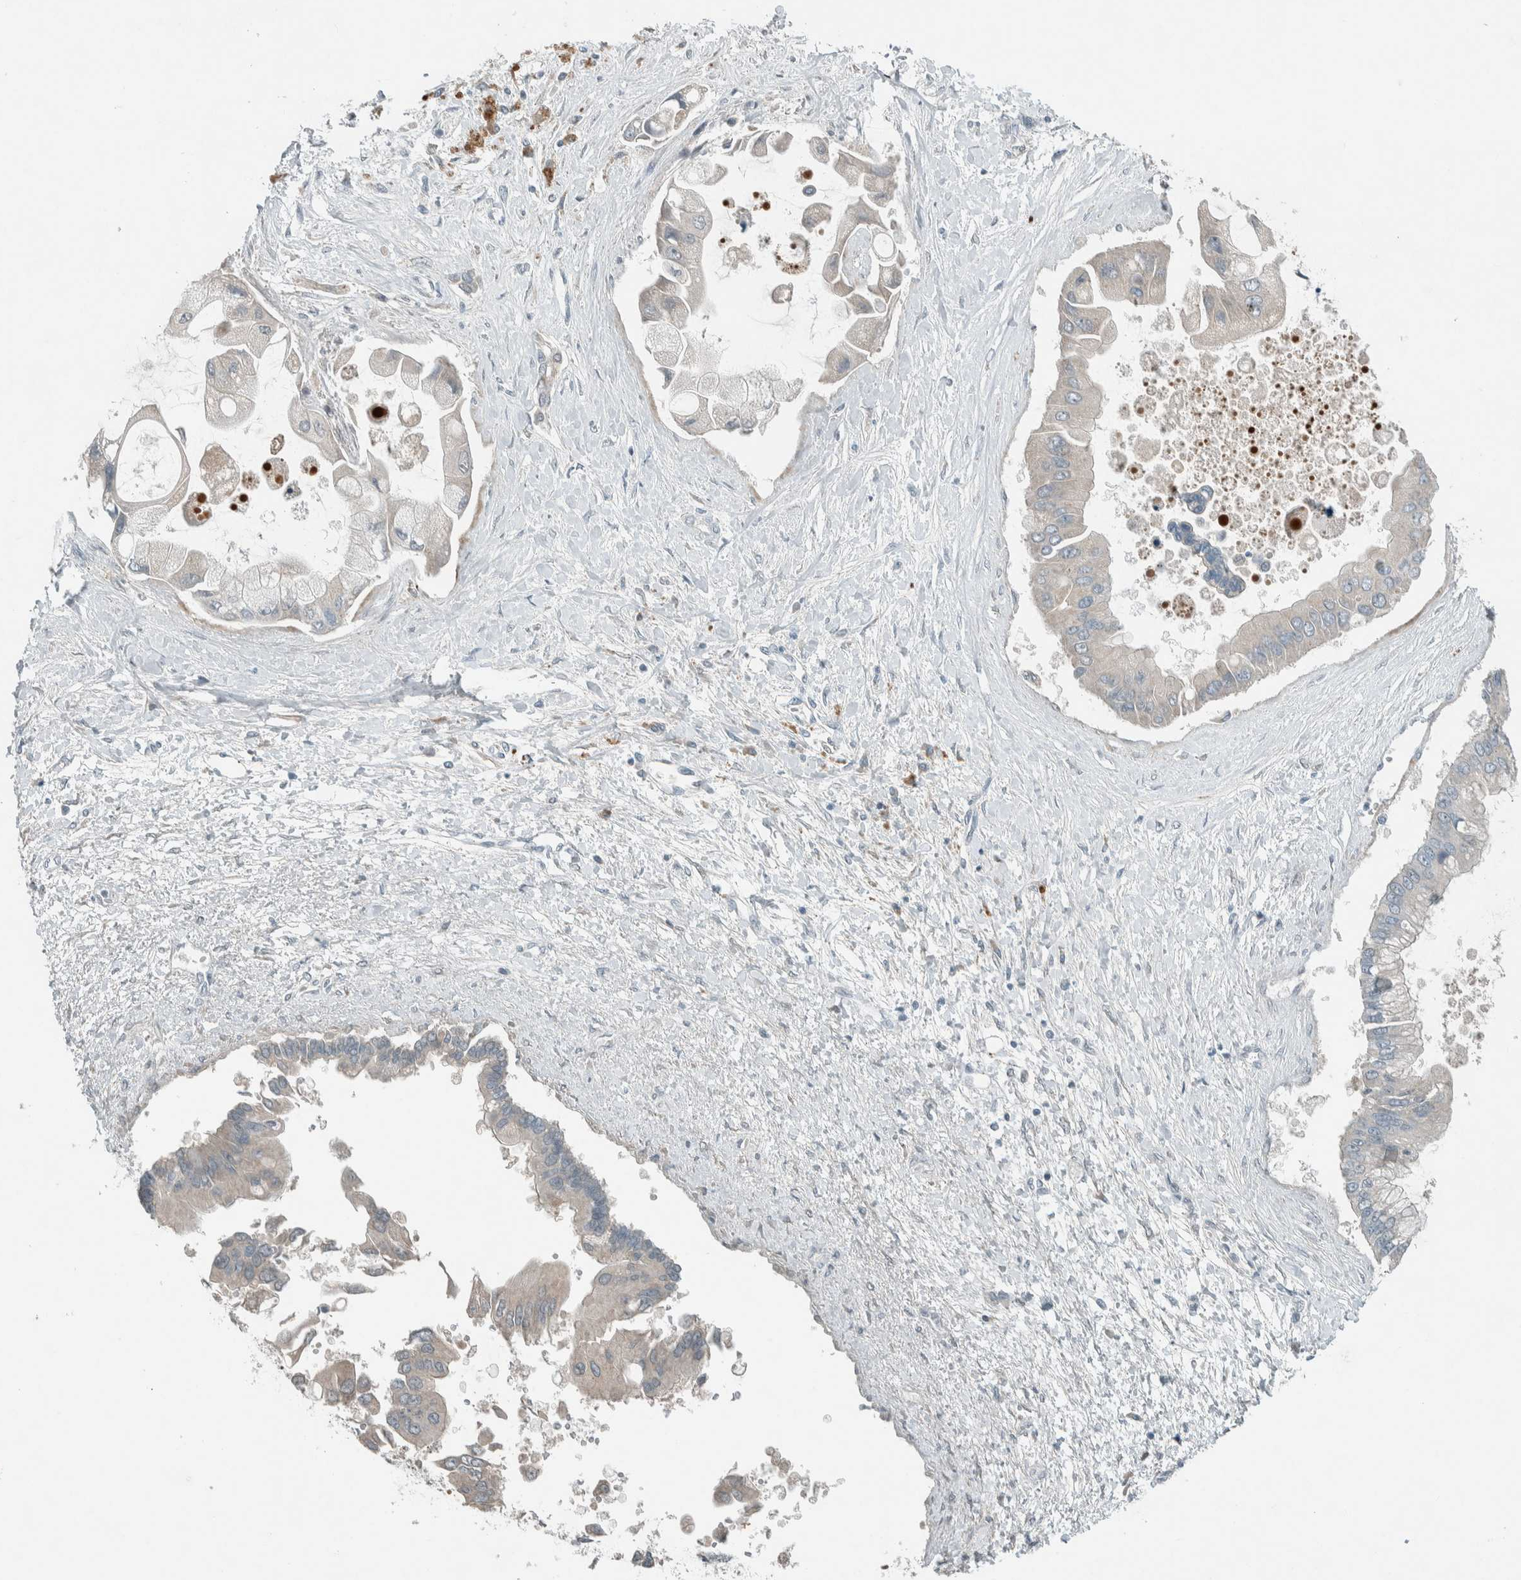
{"staining": {"intensity": "negative", "quantity": "none", "location": "none"}, "tissue": "liver cancer", "cell_type": "Tumor cells", "image_type": "cancer", "snomed": [{"axis": "morphology", "description": "Cholangiocarcinoma"}, {"axis": "topography", "description": "Liver"}], "caption": "This is a histopathology image of immunohistochemistry staining of cholangiocarcinoma (liver), which shows no staining in tumor cells.", "gene": "CERCAM", "patient": {"sex": "male", "age": 50}}